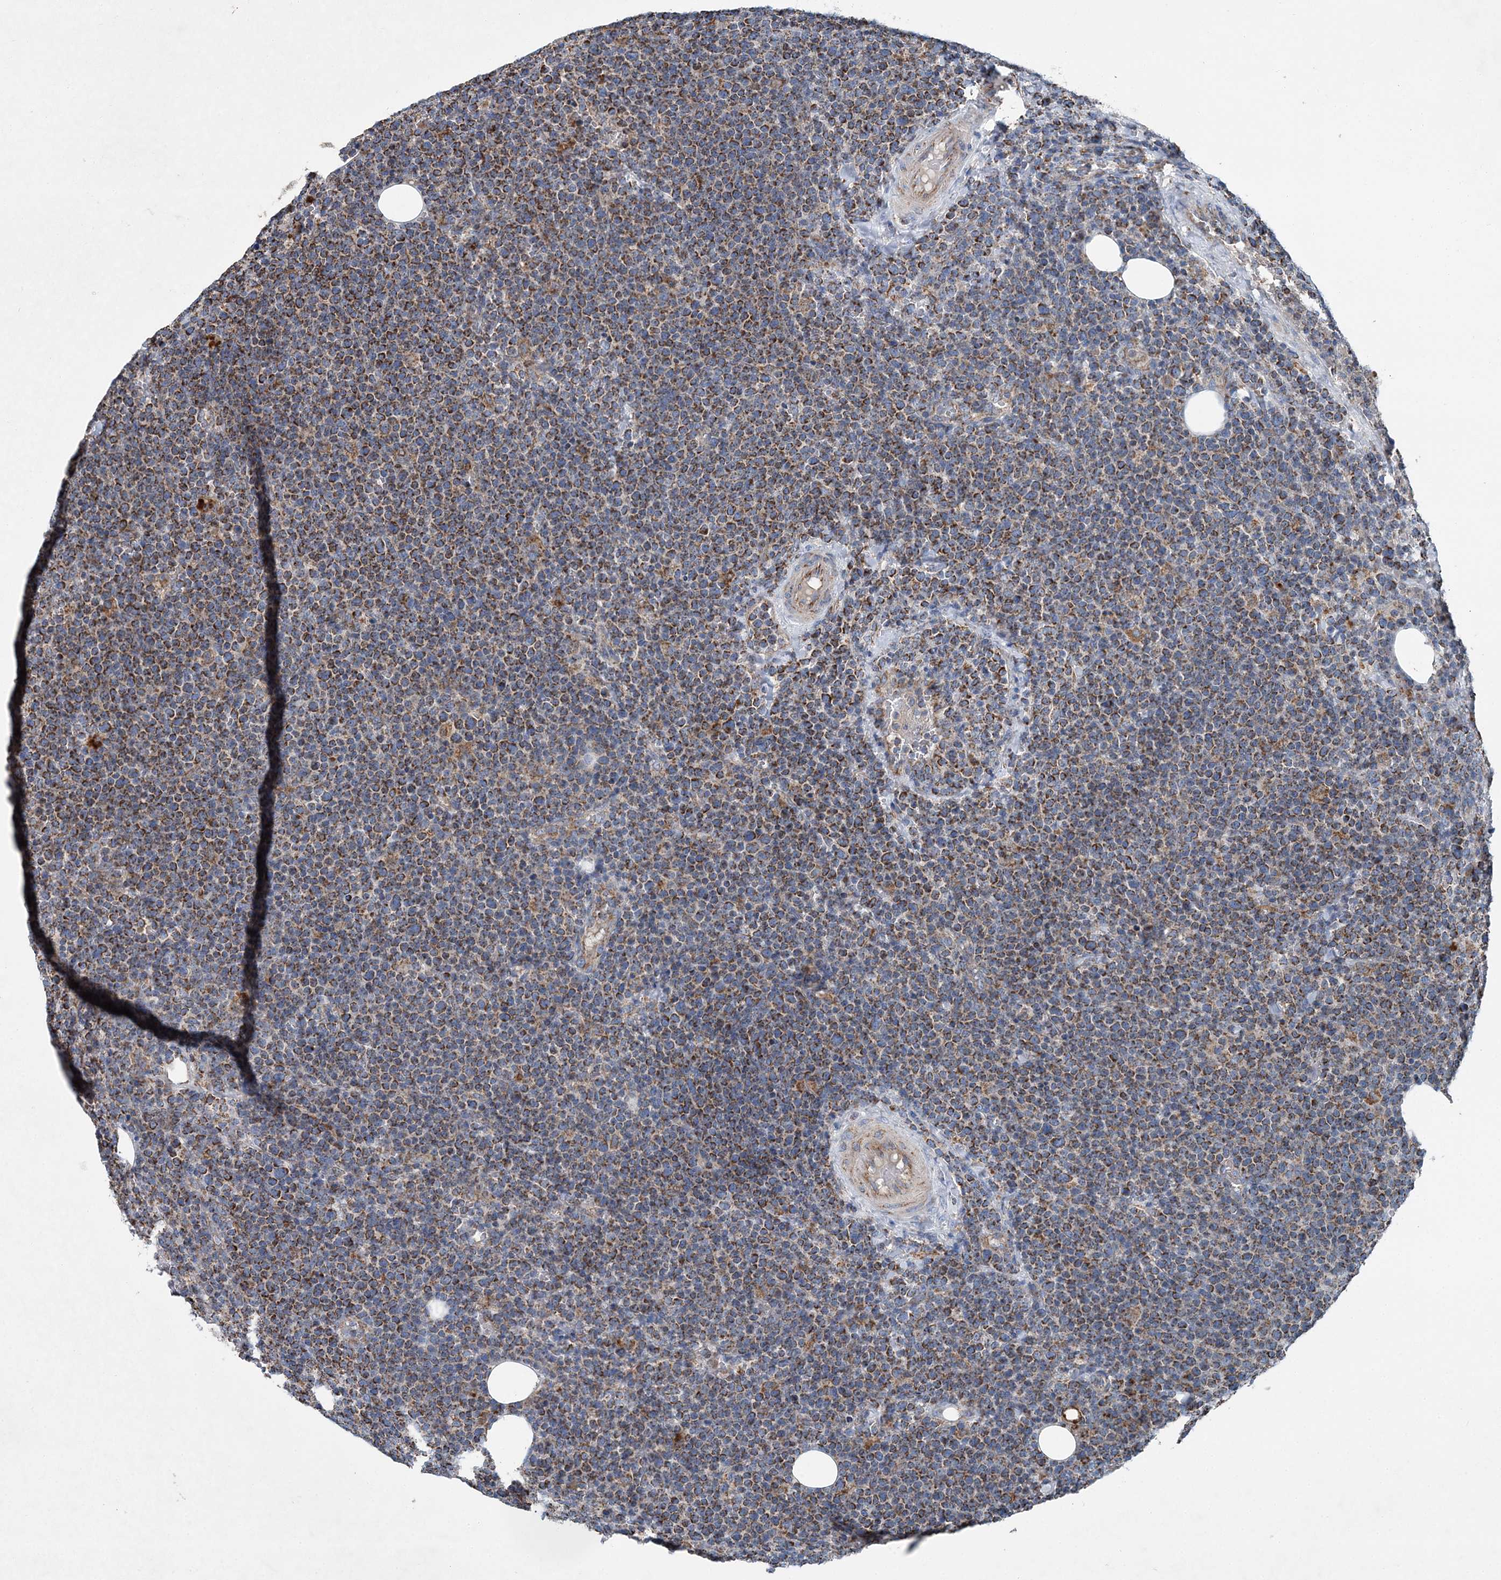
{"staining": {"intensity": "moderate", "quantity": ">75%", "location": "cytoplasmic/membranous"}, "tissue": "lymphoma", "cell_type": "Tumor cells", "image_type": "cancer", "snomed": [{"axis": "morphology", "description": "Malignant lymphoma, non-Hodgkin's type, High grade"}, {"axis": "topography", "description": "Lymph node"}], "caption": "This photomicrograph displays IHC staining of human malignant lymphoma, non-Hodgkin's type (high-grade), with medium moderate cytoplasmic/membranous expression in about >75% of tumor cells.", "gene": "SPAG16", "patient": {"sex": "male", "age": 61}}